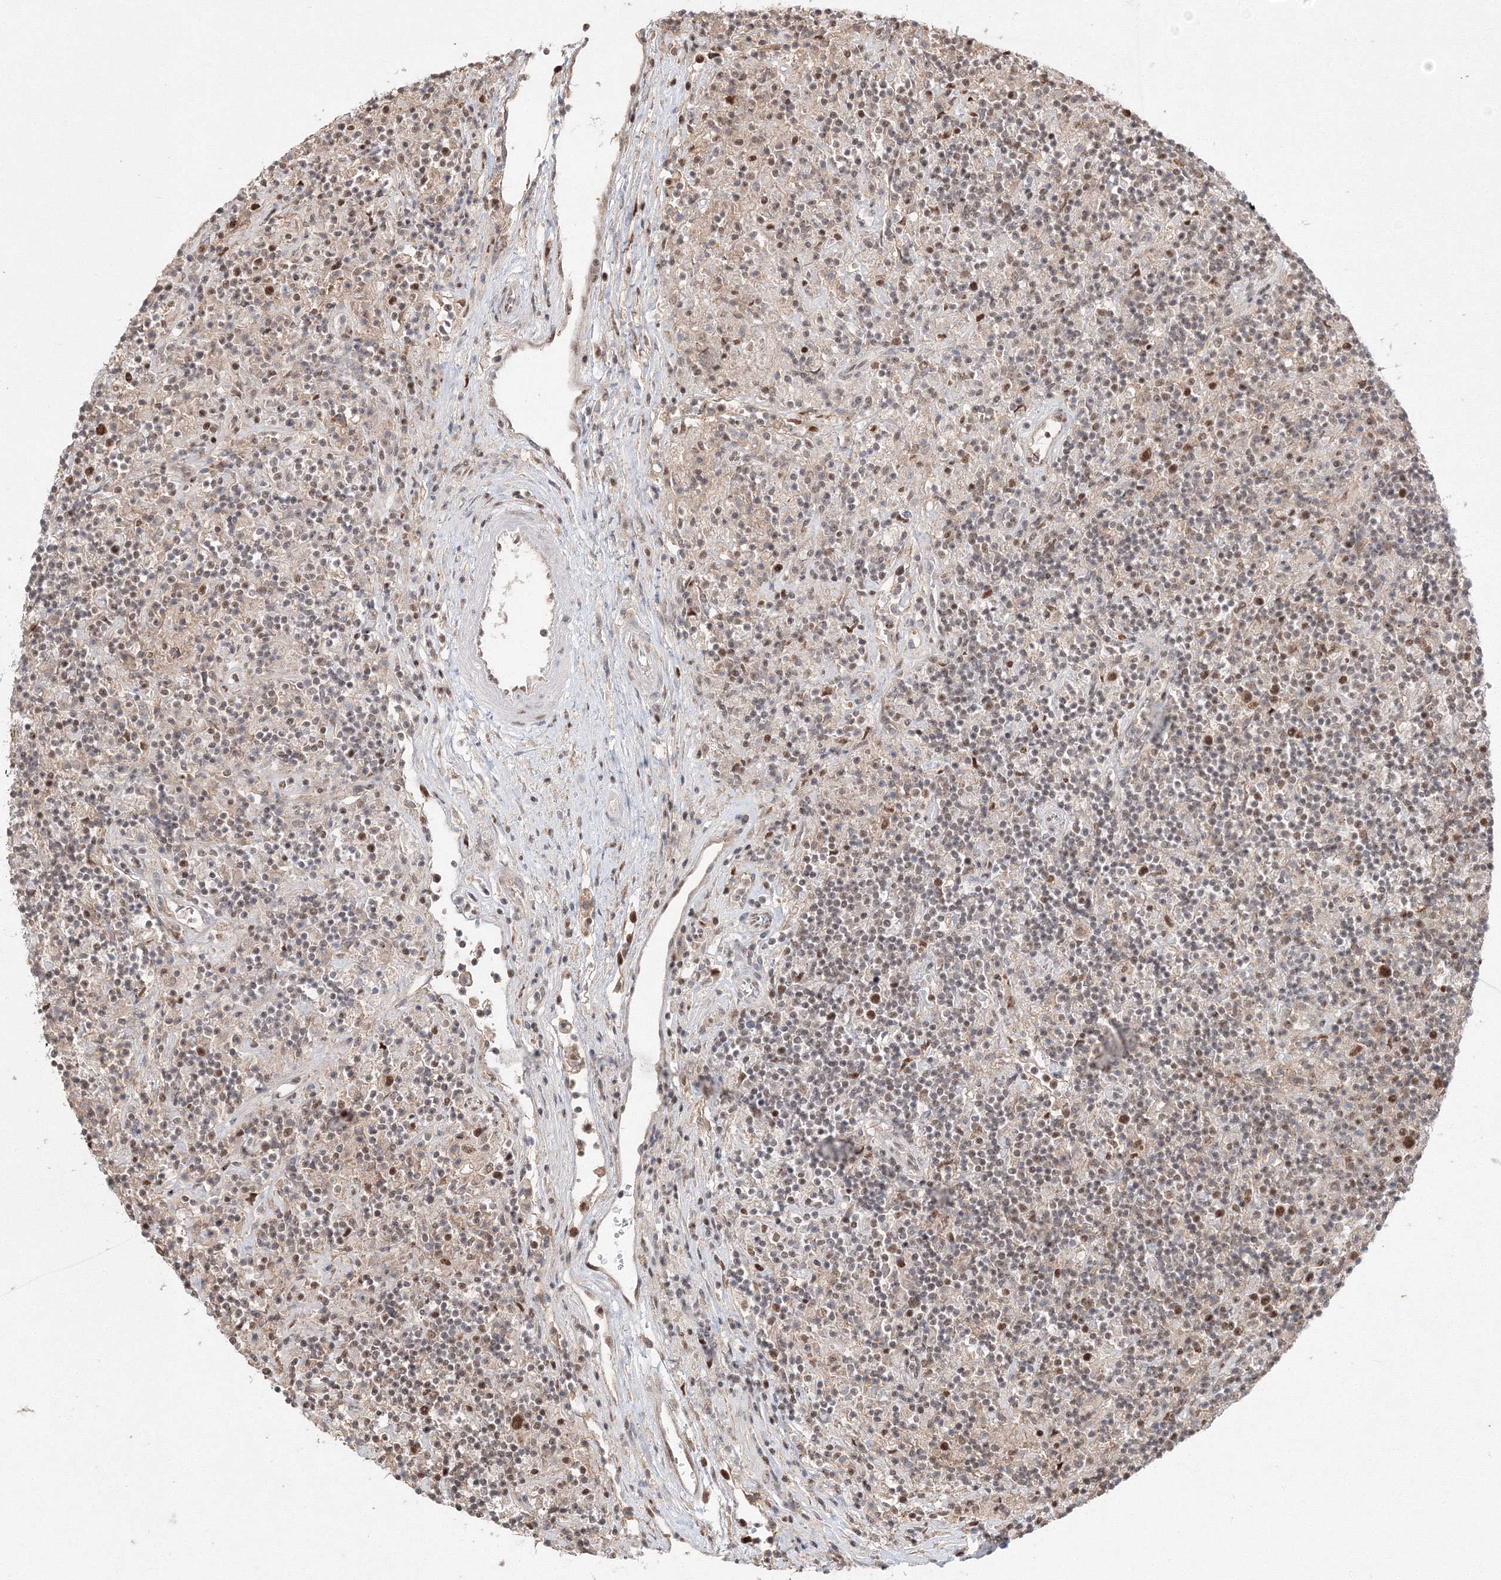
{"staining": {"intensity": "moderate", "quantity": ">75%", "location": "nuclear"}, "tissue": "lymphoma", "cell_type": "Tumor cells", "image_type": "cancer", "snomed": [{"axis": "morphology", "description": "Hodgkin's disease, NOS"}, {"axis": "topography", "description": "Lymph node"}], "caption": "Immunohistochemical staining of lymphoma exhibits moderate nuclear protein expression in about >75% of tumor cells. The protein is stained brown, and the nuclei are stained in blue (DAB (3,3'-diaminobenzidine) IHC with brightfield microscopy, high magnification).", "gene": "IWS1", "patient": {"sex": "male", "age": 70}}